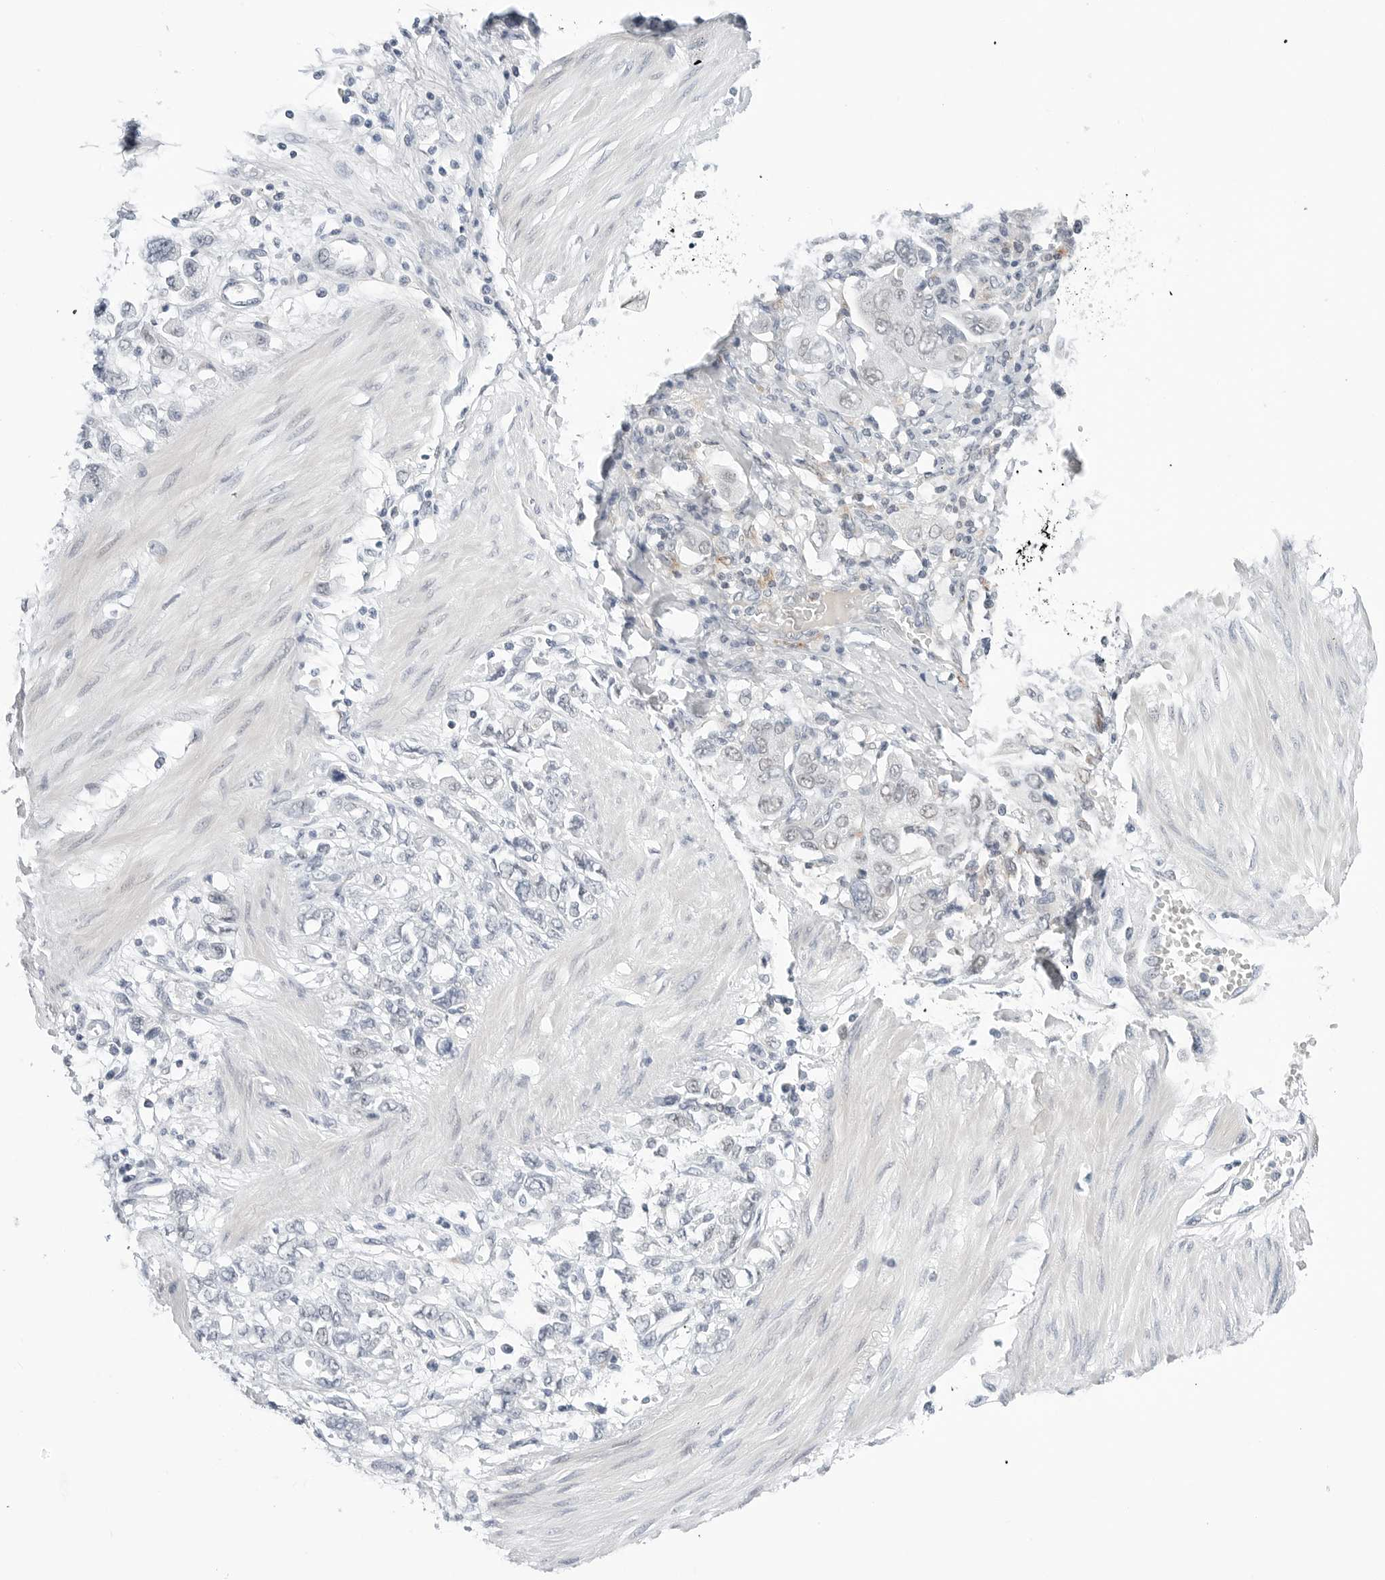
{"staining": {"intensity": "negative", "quantity": "none", "location": "none"}, "tissue": "stomach cancer", "cell_type": "Tumor cells", "image_type": "cancer", "snomed": [{"axis": "morphology", "description": "Adenocarcinoma, NOS"}, {"axis": "topography", "description": "Stomach"}], "caption": "Stomach adenocarcinoma was stained to show a protein in brown. There is no significant positivity in tumor cells.", "gene": "TSEN2", "patient": {"sex": "female", "age": 76}}